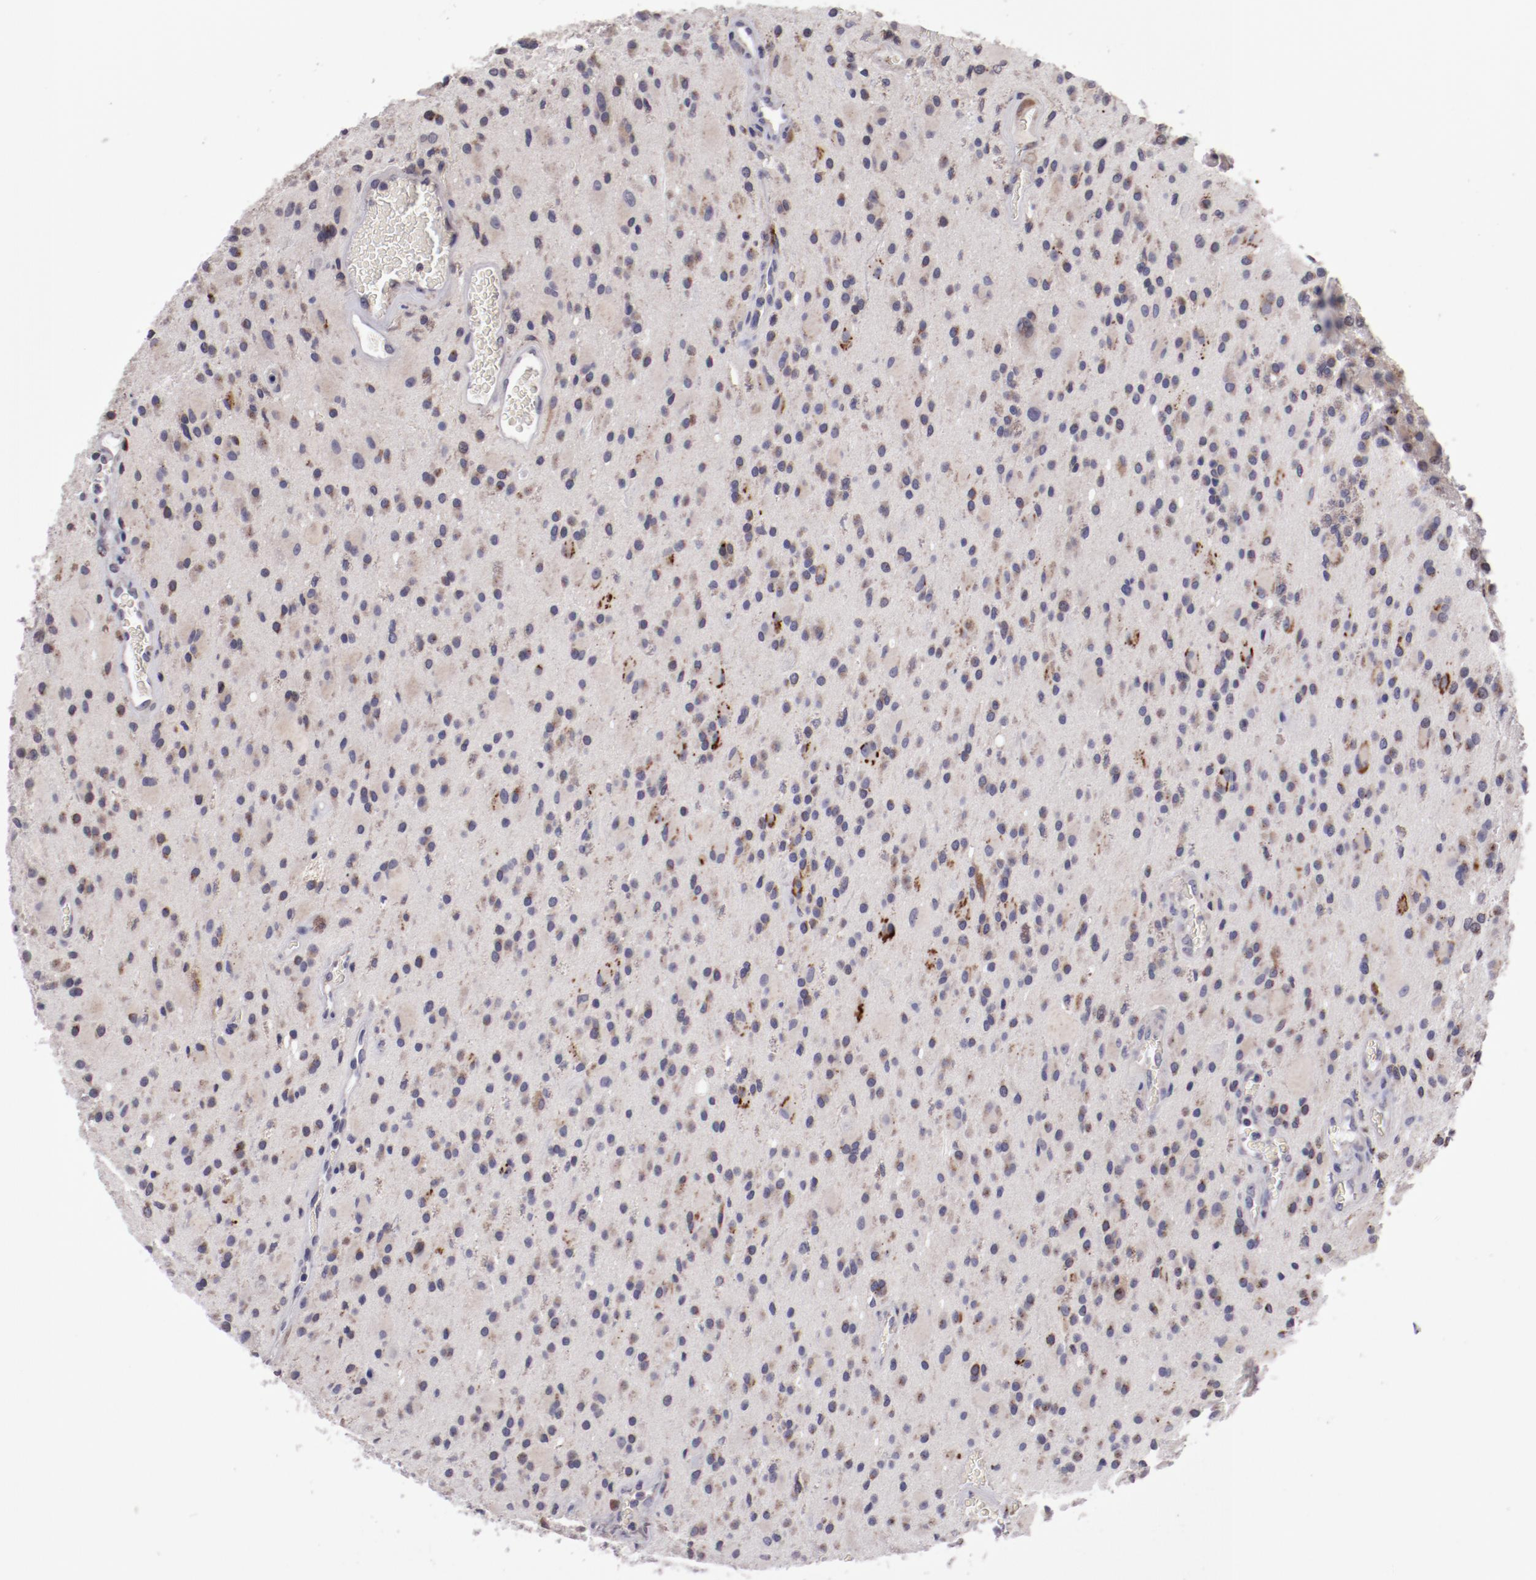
{"staining": {"intensity": "weak", "quantity": "25%-75%", "location": "cytoplasmic/membranous"}, "tissue": "glioma", "cell_type": "Tumor cells", "image_type": "cancer", "snomed": [{"axis": "morphology", "description": "Glioma, malignant, Low grade"}, {"axis": "topography", "description": "Brain"}], "caption": "Protein staining of low-grade glioma (malignant) tissue shows weak cytoplasmic/membranous positivity in approximately 25%-75% of tumor cells.", "gene": "IL12A", "patient": {"sex": "male", "age": 58}}